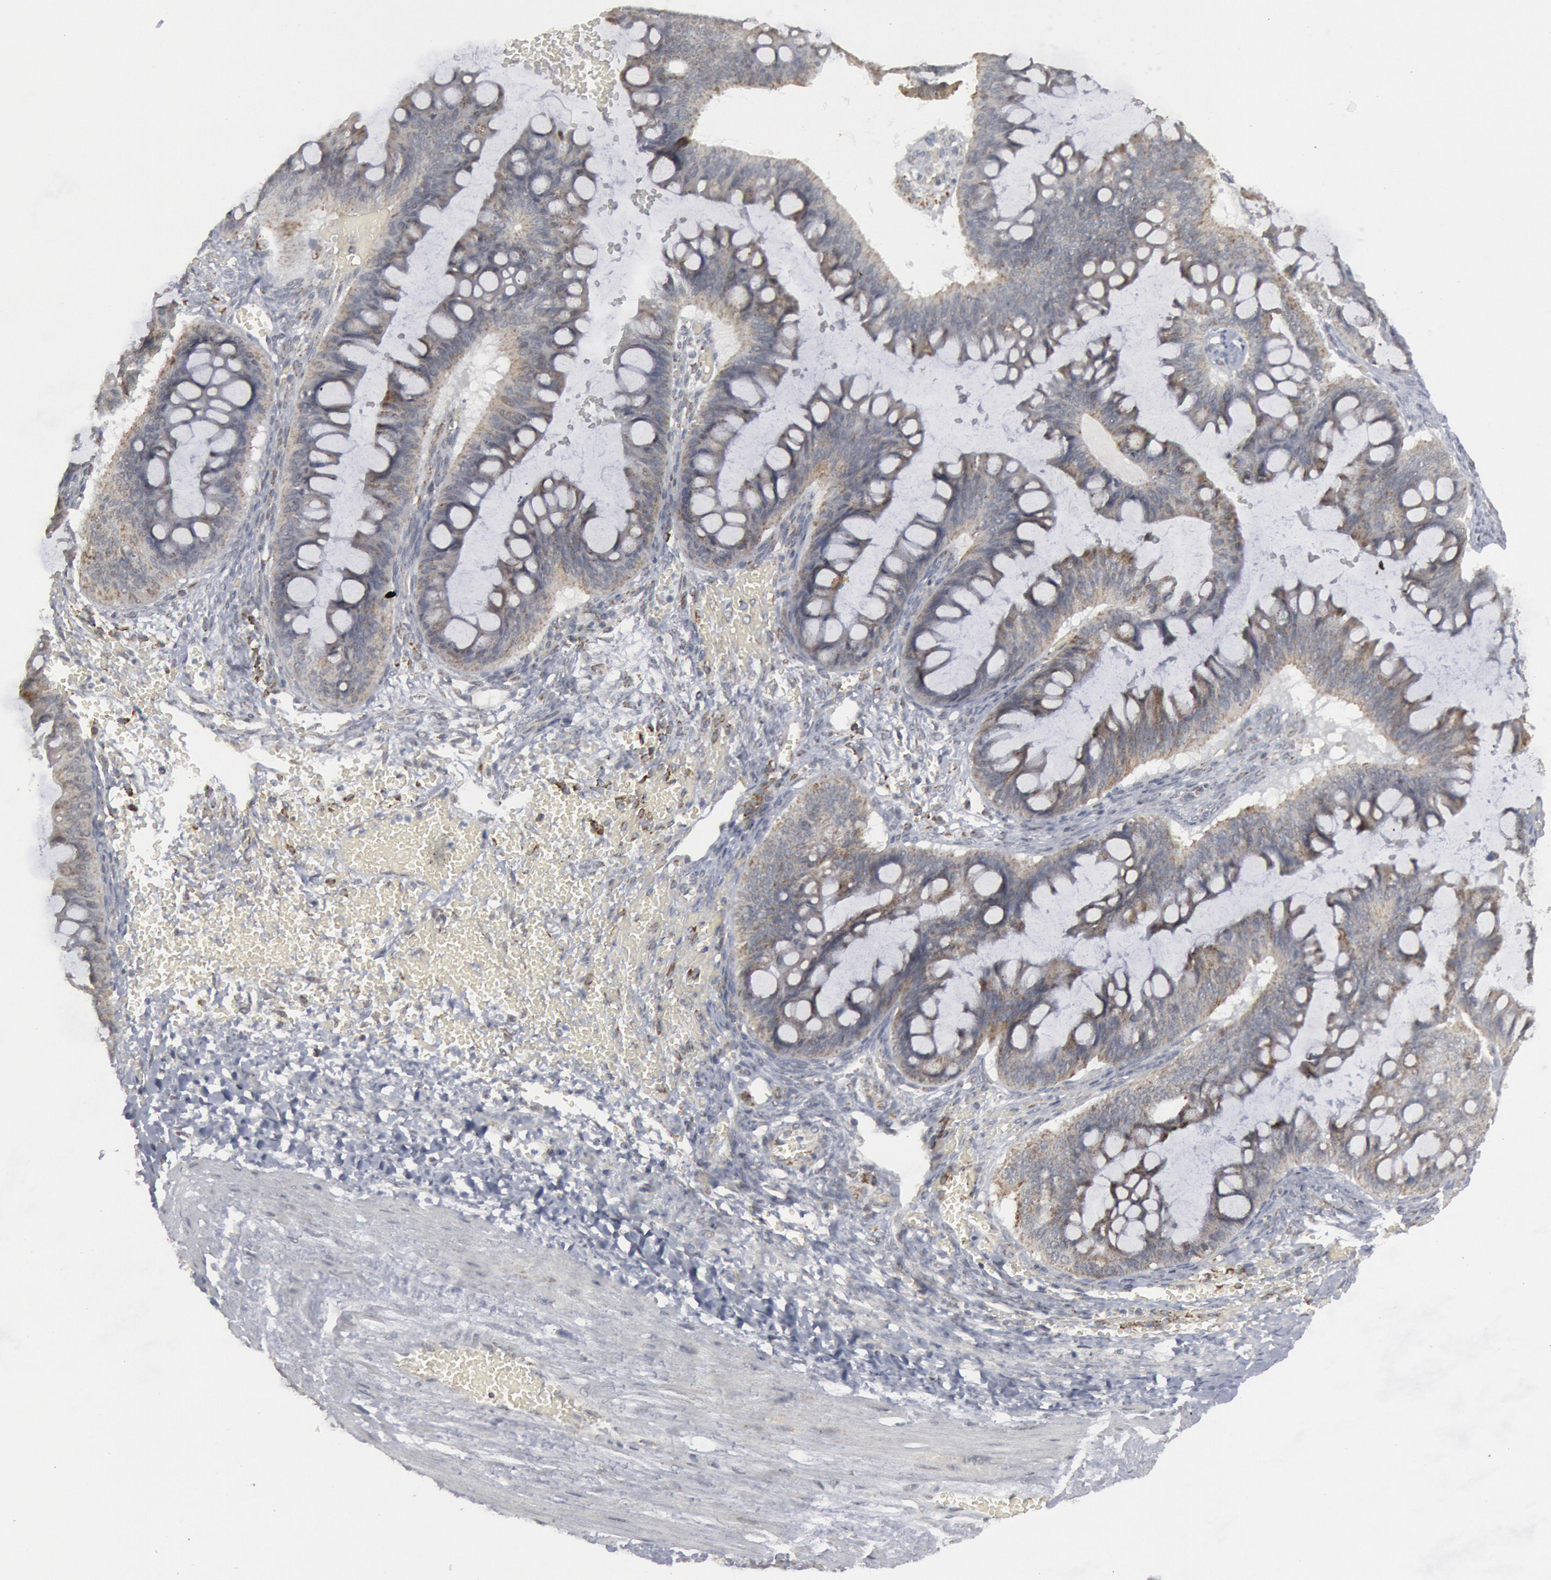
{"staining": {"intensity": "weak", "quantity": ">75%", "location": "cytoplasmic/membranous"}, "tissue": "ovarian cancer", "cell_type": "Tumor cells", "image_type": "cancer", "snomed": [{"axis": "morphology", "description": "Cystadenocarcinoma, mucinous, NOS"}, {"axis": "topography", "description": "Ovary"}], "caption": "This histopathology image demonstrates immunohistochemistry (IHC) staining of ovarian cancer, with low weak cytoplasmic/membranous staining in approximately >75% of tumor cells.", "gene": "CASP9", "patient": {"sex": "female", "age": 73}}